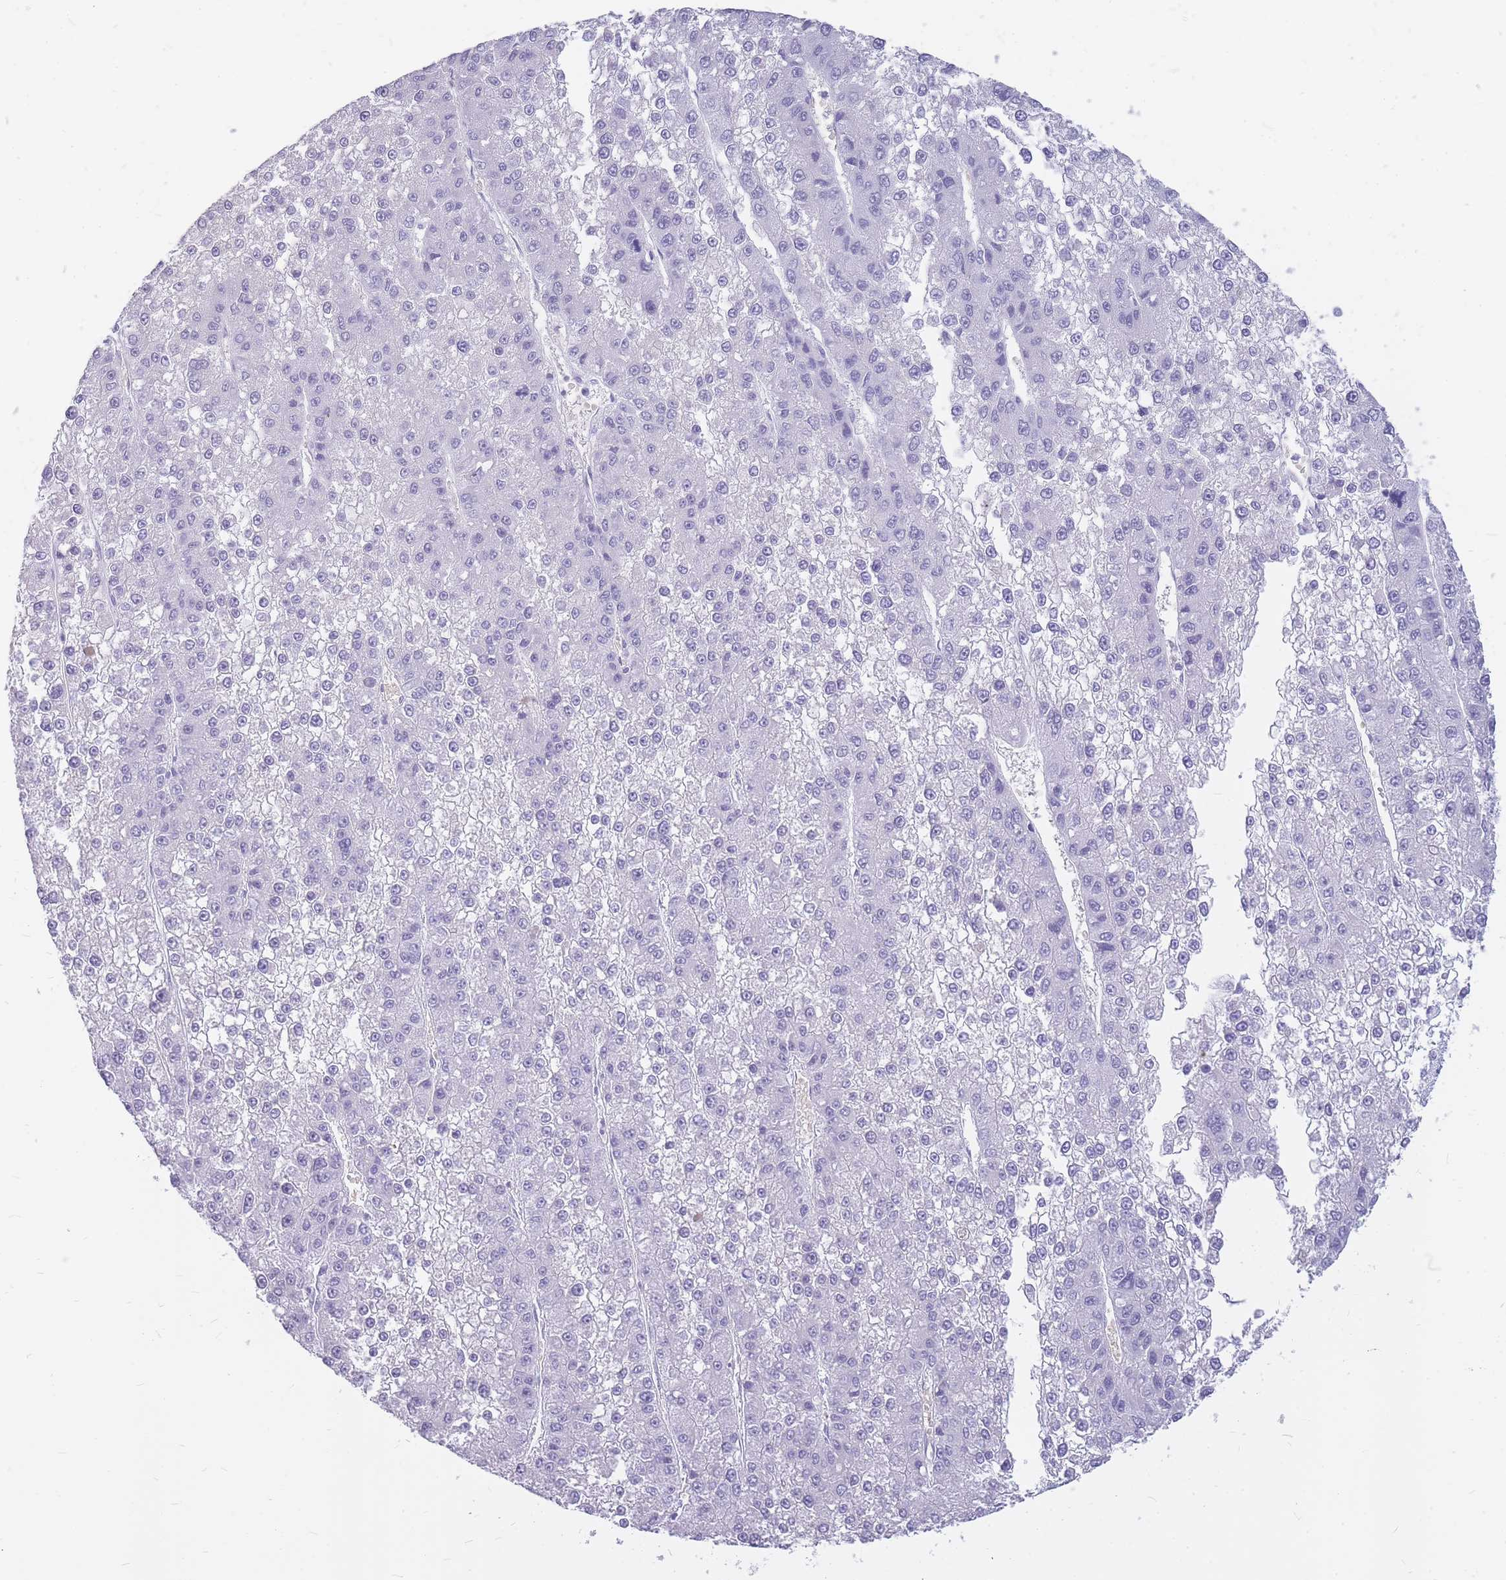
{"staining": {"intensity": "negative", "quantity": "none", "location": "none"}, "tissue": "liver cancer", "cell_type": "Tumor cells", "image_type": "cancer", "snomed": [{"axis": "morphology", "description": "Carcinoma, Hepatocellular, NOS"}, {"axis": "topography", "description": "Liver"}], "caption": "This image is of liver hepatocellular carcinoma stained with immunohistochemistry to label a protein in brown with the nuclei are counter-stained blue. There is no expression in tumor cells.", "gene": "INS", "patient": {"sex": "female", "age": 73}}